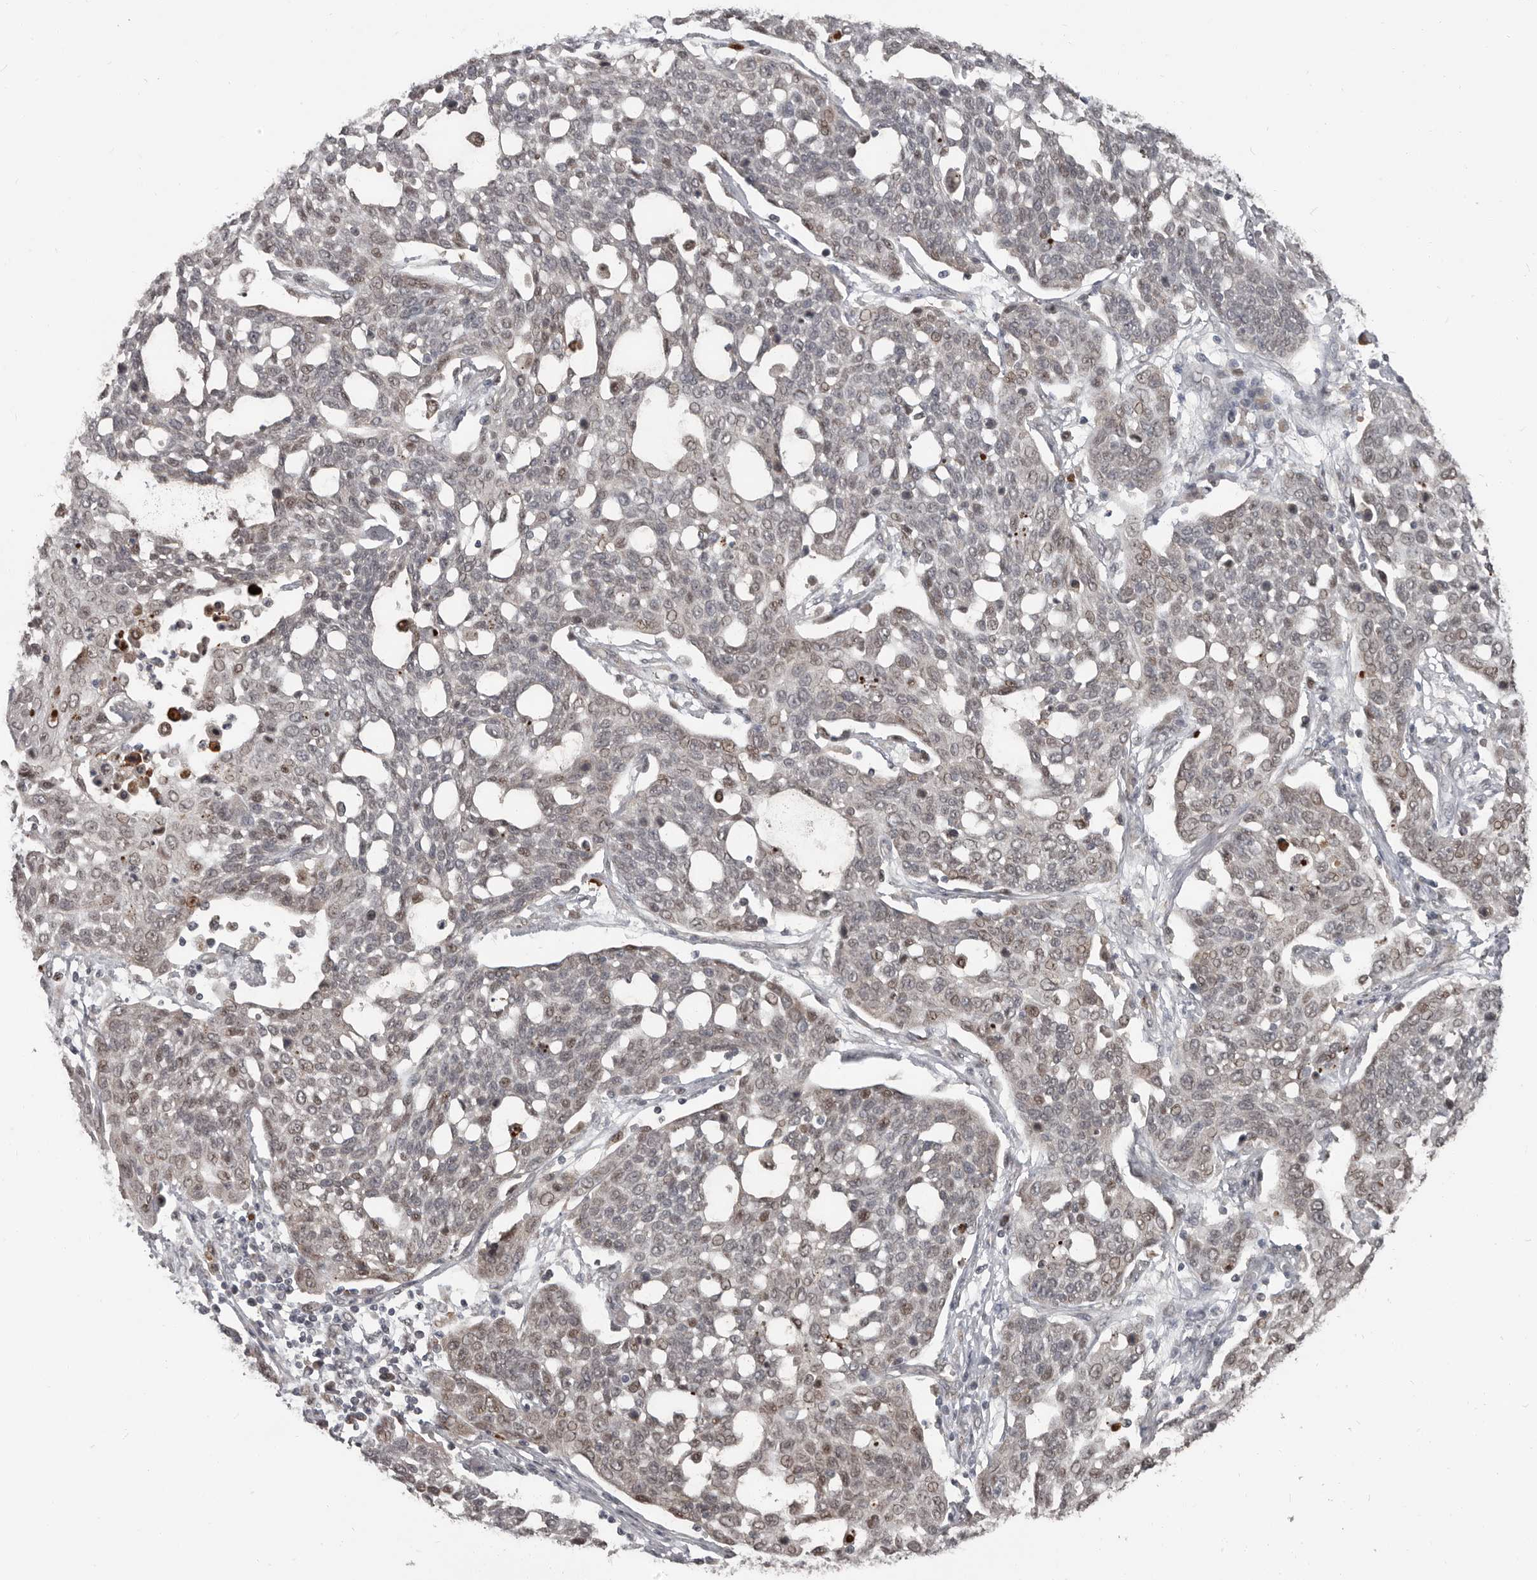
{"staining": {"intensity": "weak", "quantity": "25%-75%", "location": "cytoplasmic/membranous,nuclear"}, "tissue": "cervical cancer", "cell_type": "Tumor cells", "image_type": "cancer", "snomed": [{"axis": "morphology", "description": "Squamous cell carcinoma, NOS"}, {"axis": "topography", "description": "Cervix"}], "caption": "Immunohistochemistry of human cervical cancer reveals low levels of weak cytoplasmic/membranous and nuclear positivity in approximately 25%-75% of tumor cells. (brown staining indicates protein expression, while blue staining denotes nuclei).", "gene": "APOL6", "patient": {"sex": "female", "age": 34}}